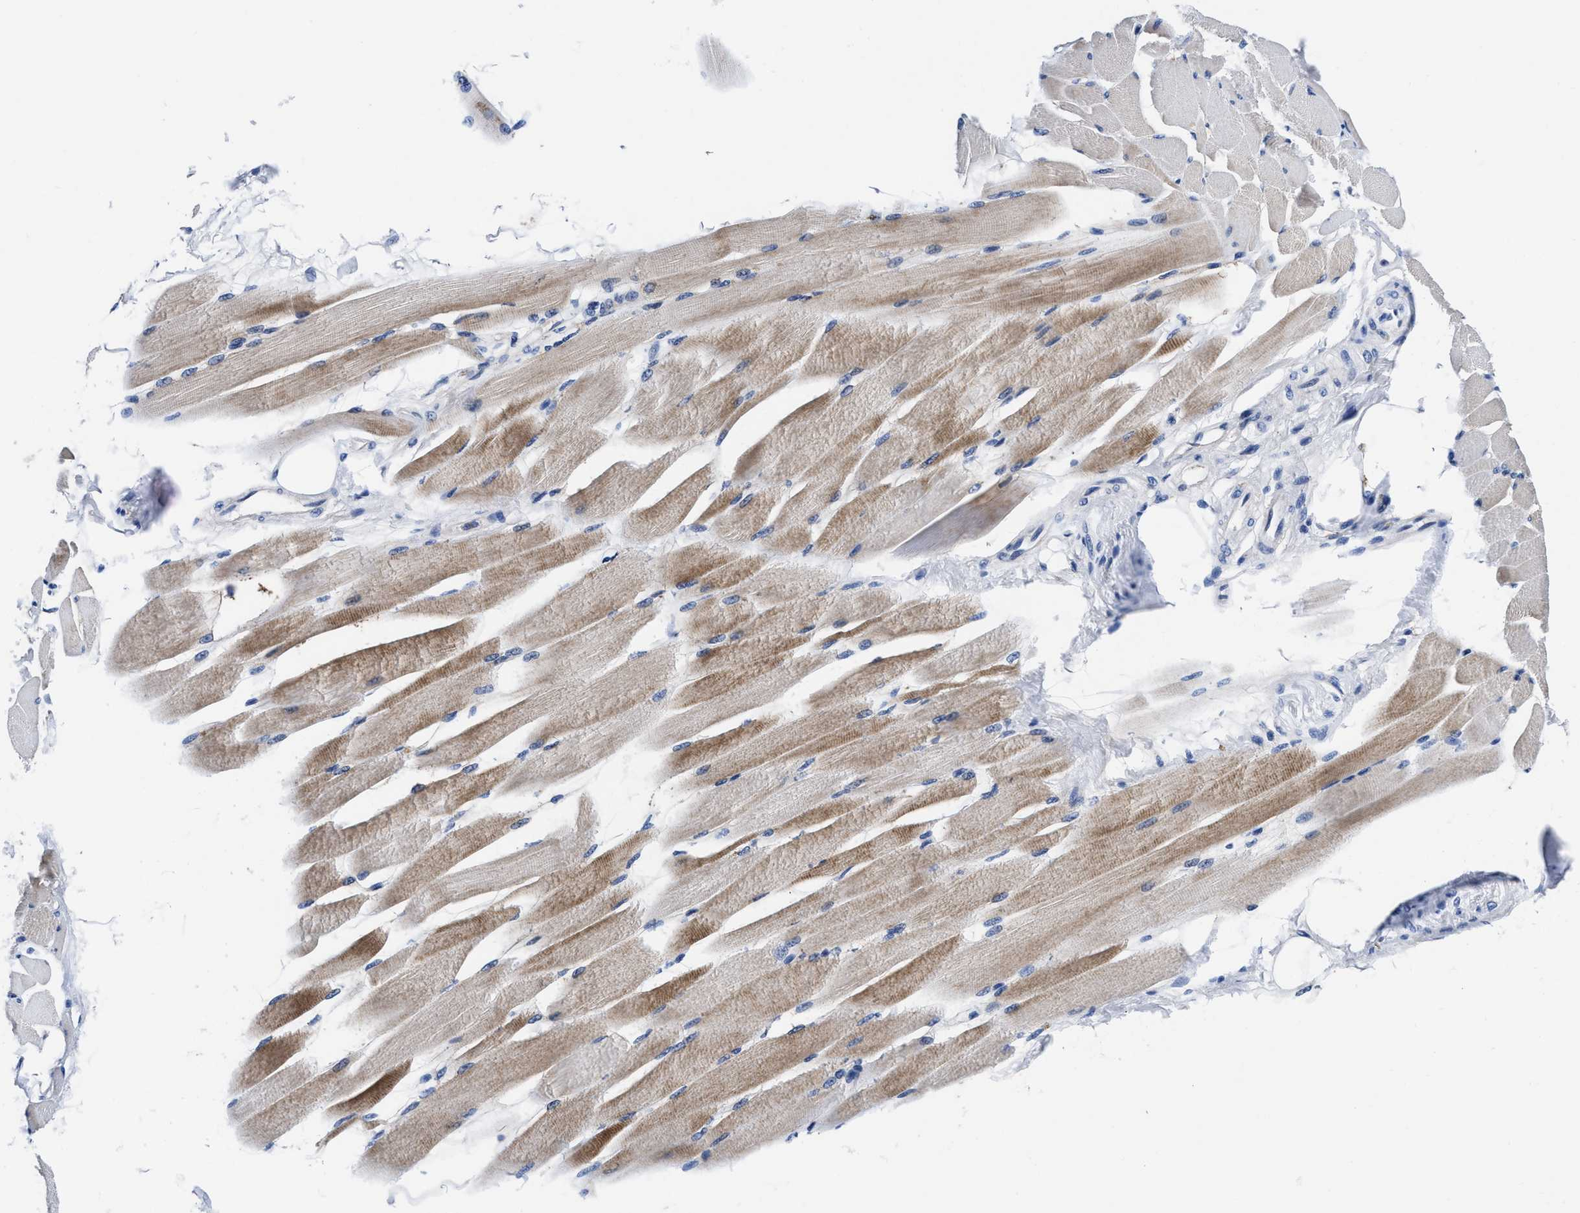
{"staining": {"intensity": "moderate", "quantity": "25%-75%", "location": "cytoplasmic/membranous"}, "tissue": "skeletal muscle", "cell_type": "Myocytes", "image_type": "normal", "snomed": [{"axis": "morphology", "description": "Normal tissue, NOS"}, {"axis": "topography", "description": "Skeletal muscle"}, {"axis": "topography", "description": "Peripheral nerve tissue"}], "caption": "The histopathology image reveals staining of unremarkable skeletal muscle, revealing moderate cytoplasmic/membranous protein positivity (brown color) within myocytes. The protein of interest is stained brown, and the nuclei are stained in blue (DAB IHC with brightfield microscopy, high magnification).", "gene": "DHRS13", "patient": {"sex": "female", "age": 84}}